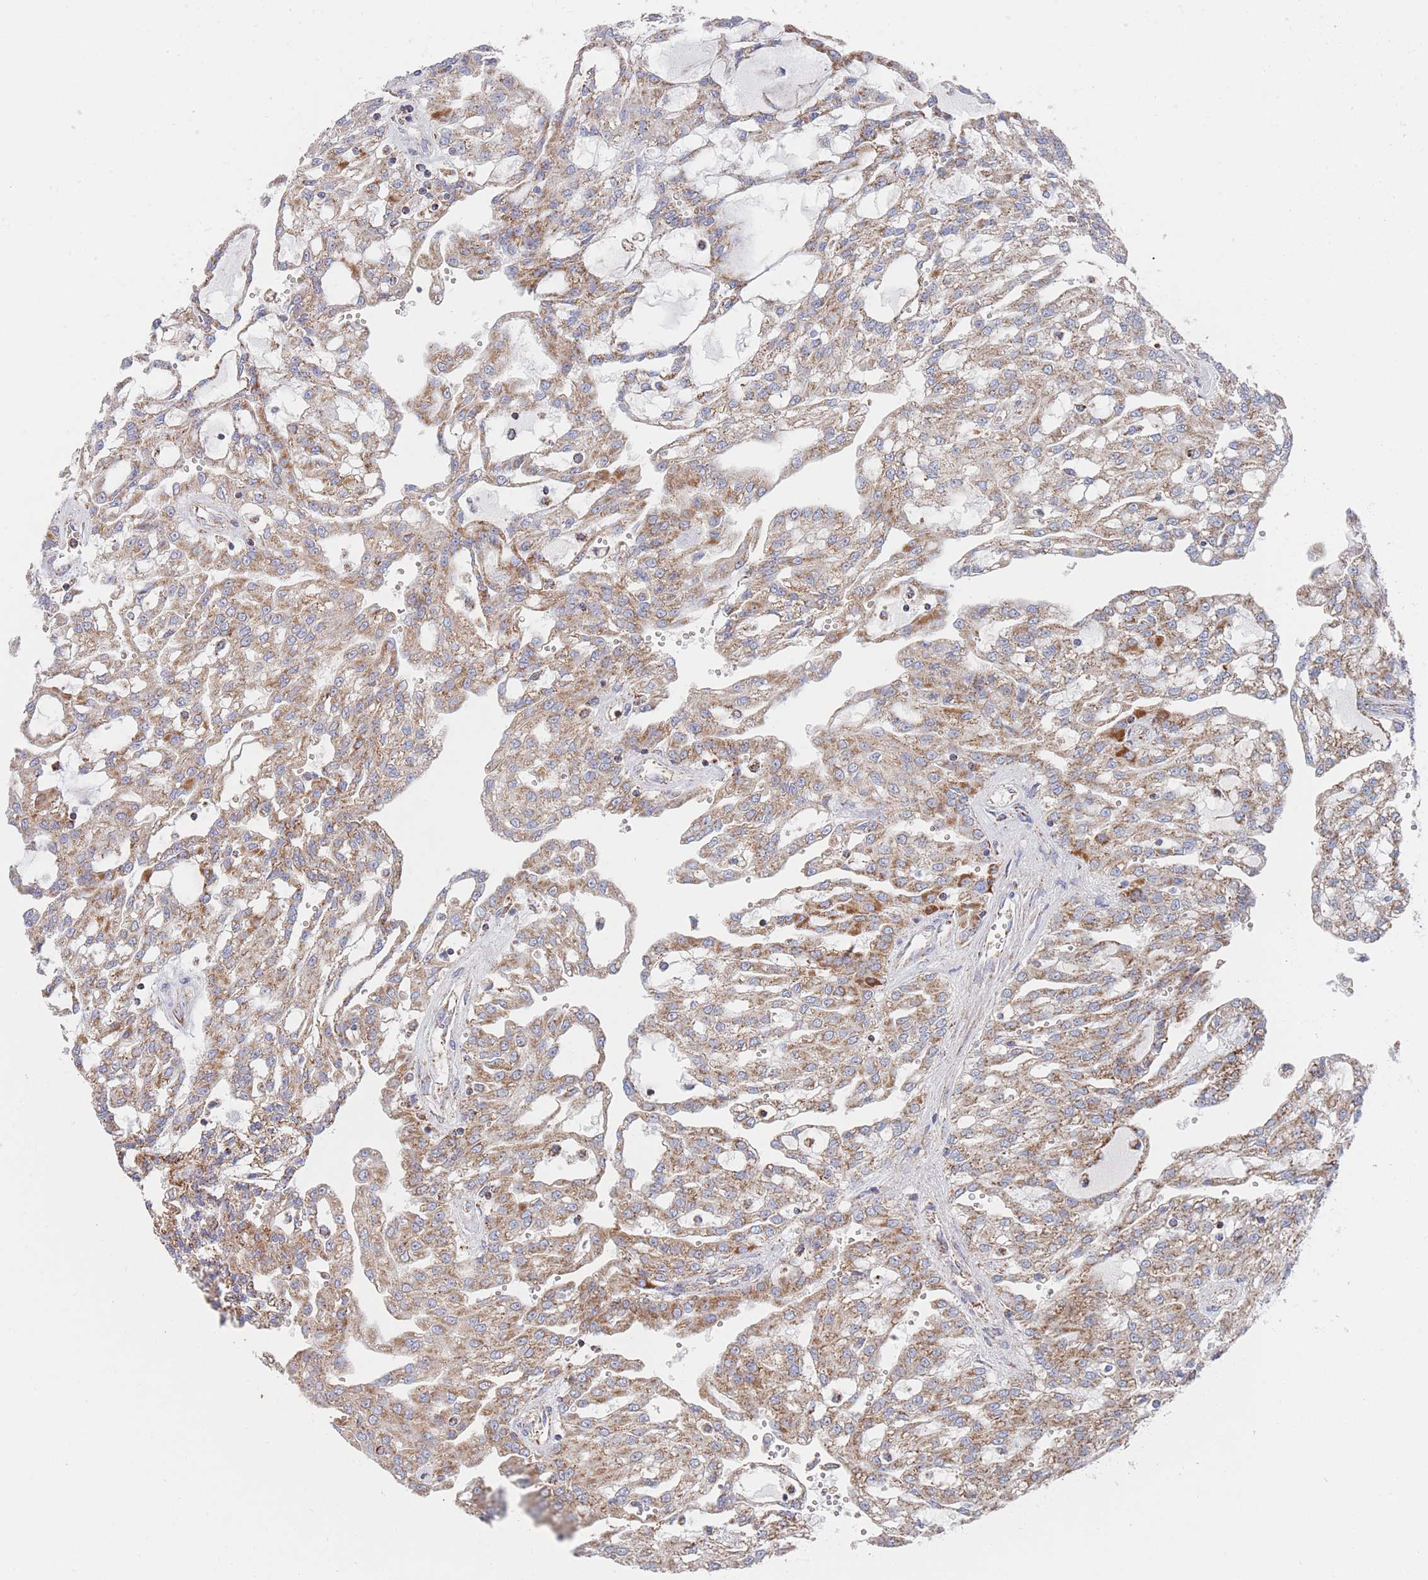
{"staining": {"intensity": "moderate", "quantity": ">75%", "location": "cytoplasmic/membranous"}, "tissue": "renal cancer", "cell_type": "Tumor cells", "image_type": "cancer", "snomed": [{"axis": "morphology", "description": "Adenocarcinoma, NOS"}, {"axis": "topography", "description": "Kidney"}], "caption": "Renal adenocarcinoma was stained to show a protein in brown. There is medium levels of moderate cytoplasmic/membranous positivity in approximately >75% of tumor cells.", "gene": "IKZF4", "patient": {"sex": "male", "age": 63}}